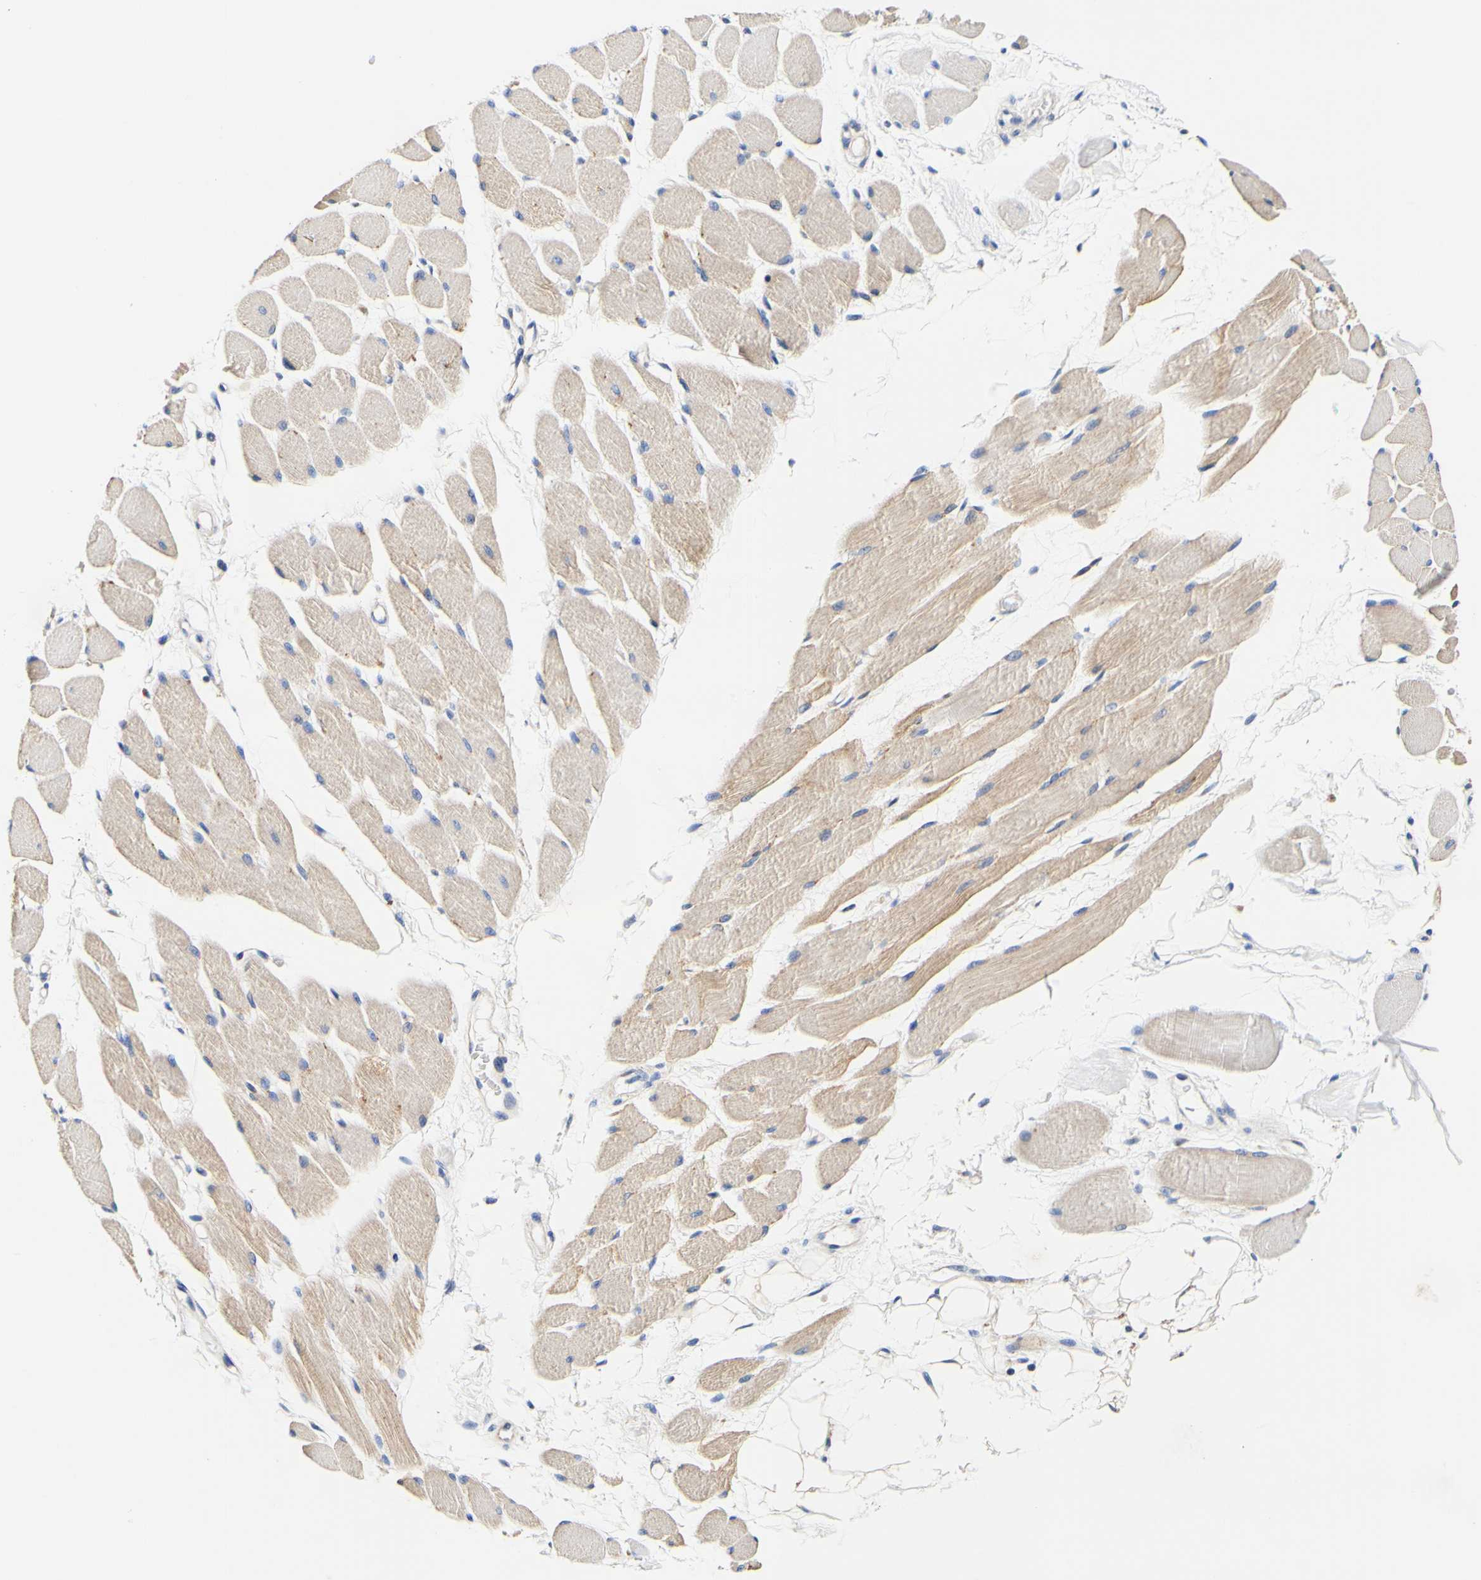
{"staining": {"intensity": "weak", "quantity": ">75%", "location": "cytoplasmic/membranous"}, "tissue": "skeletal muscle", "cell_type": "Myocytes", "image_type": "normal", "snomed": [{"axis": "morphology", "description": "Normal tissue, NOS"}, {"axis": "topography", "description": "Skeletal muscle"}, {"axis": "topography", "description": "Peripheral nerve tissue"}], "caption": "Human skeletal muscle stained for a protein (brown) displays weak cytoplasmic/membranous positive positivity in about >75% of myocytes.", "gene": "CAMK4", "patient": {"sex": "female", "age": 84}}